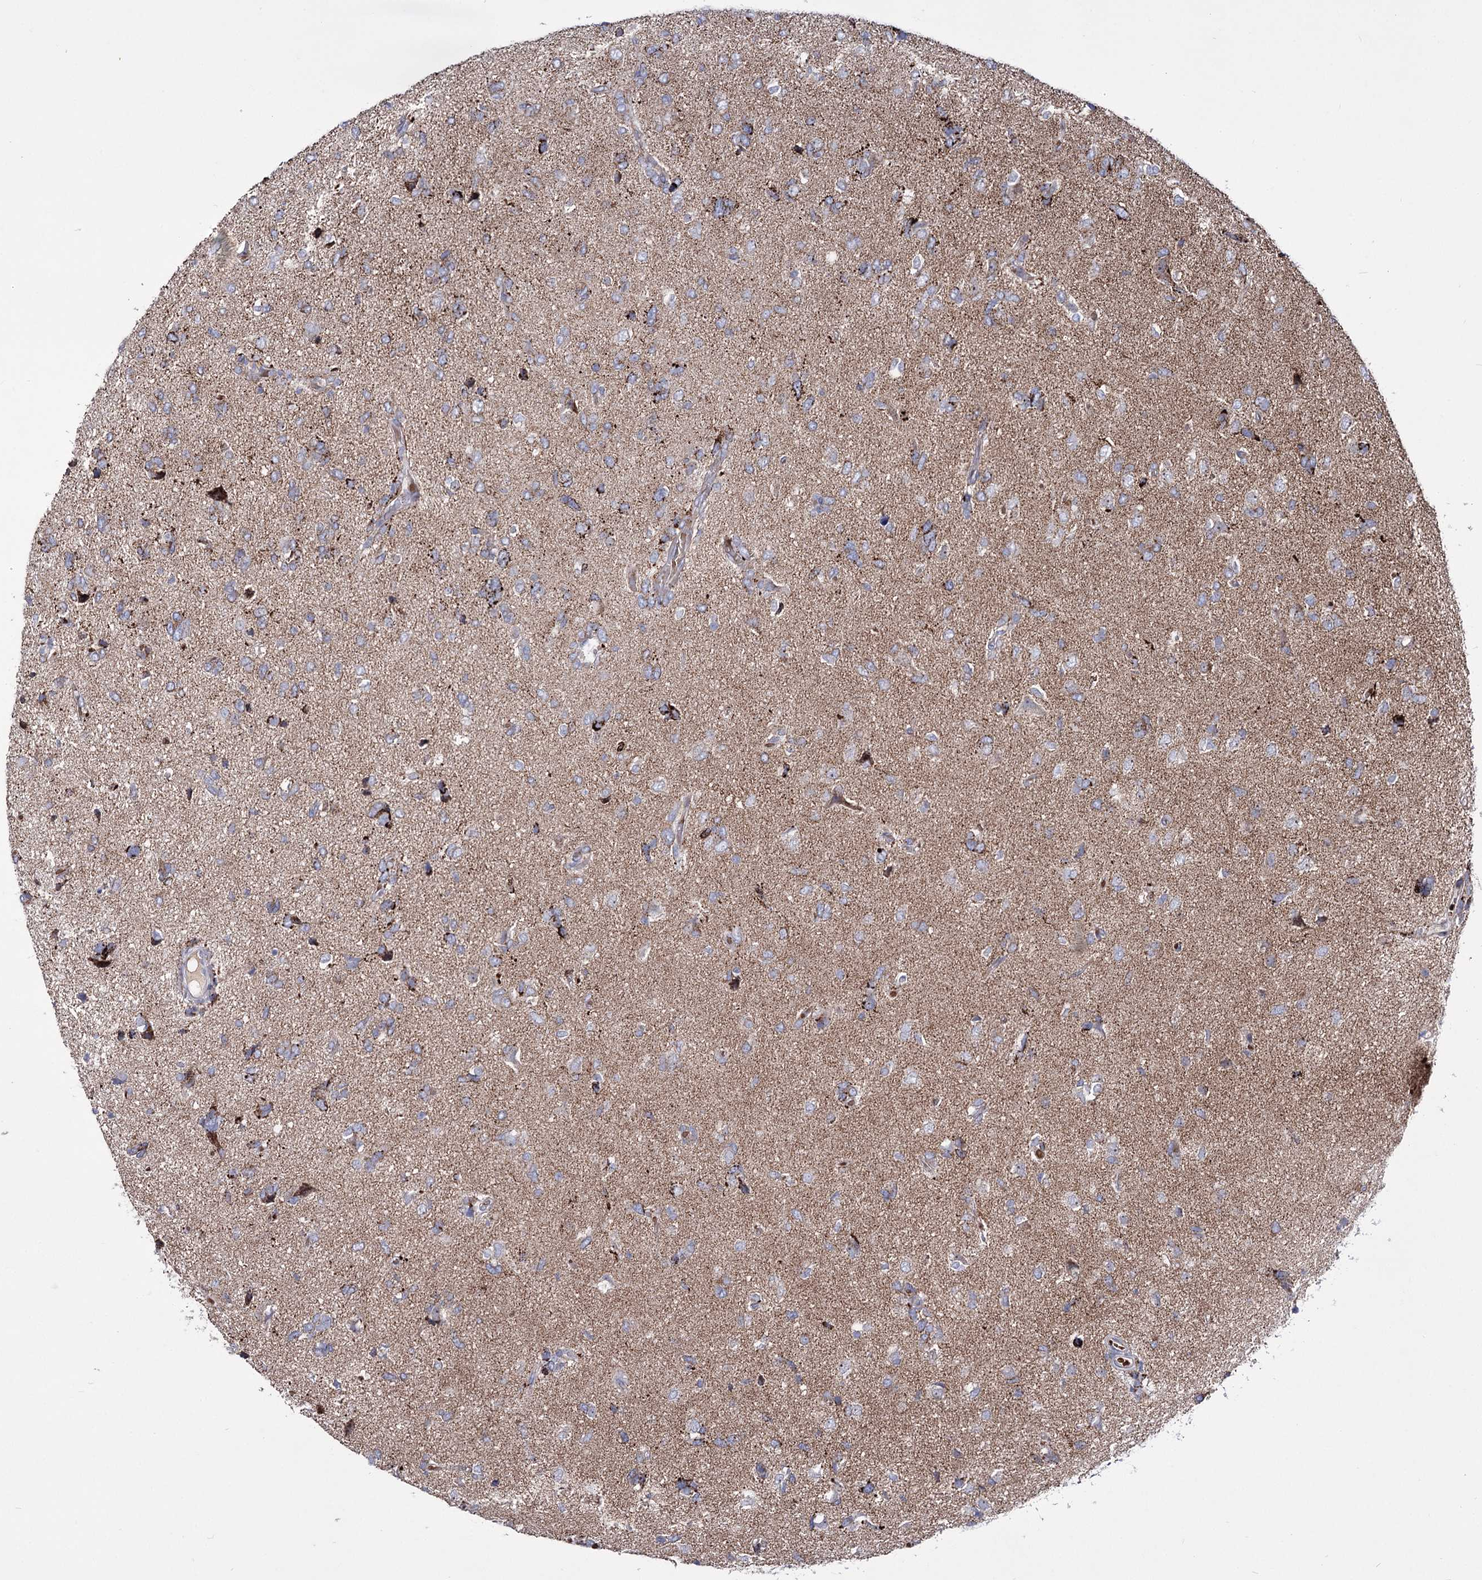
{"staining": {"intensity": "strong", "quantity": "<25%", "location": "cytoplasmic/membranous"}, "tissue": "glioma", "cell_type": "Tumor cells", "image_type": "cancer", "snomed": [{"axis": "morphology", "description": "Glioma, malignant, High grade"}, {"axis": "topography", "description": "Brain"}], "caption": "There is medium levels of strong cytoplasmic/membranous positivity in tumor cells of glioma, as demonstrated by immunohistochemical staining (brown color).", "gene": "OSBPL5", "patient": {"sex": "female", "age": 59}}